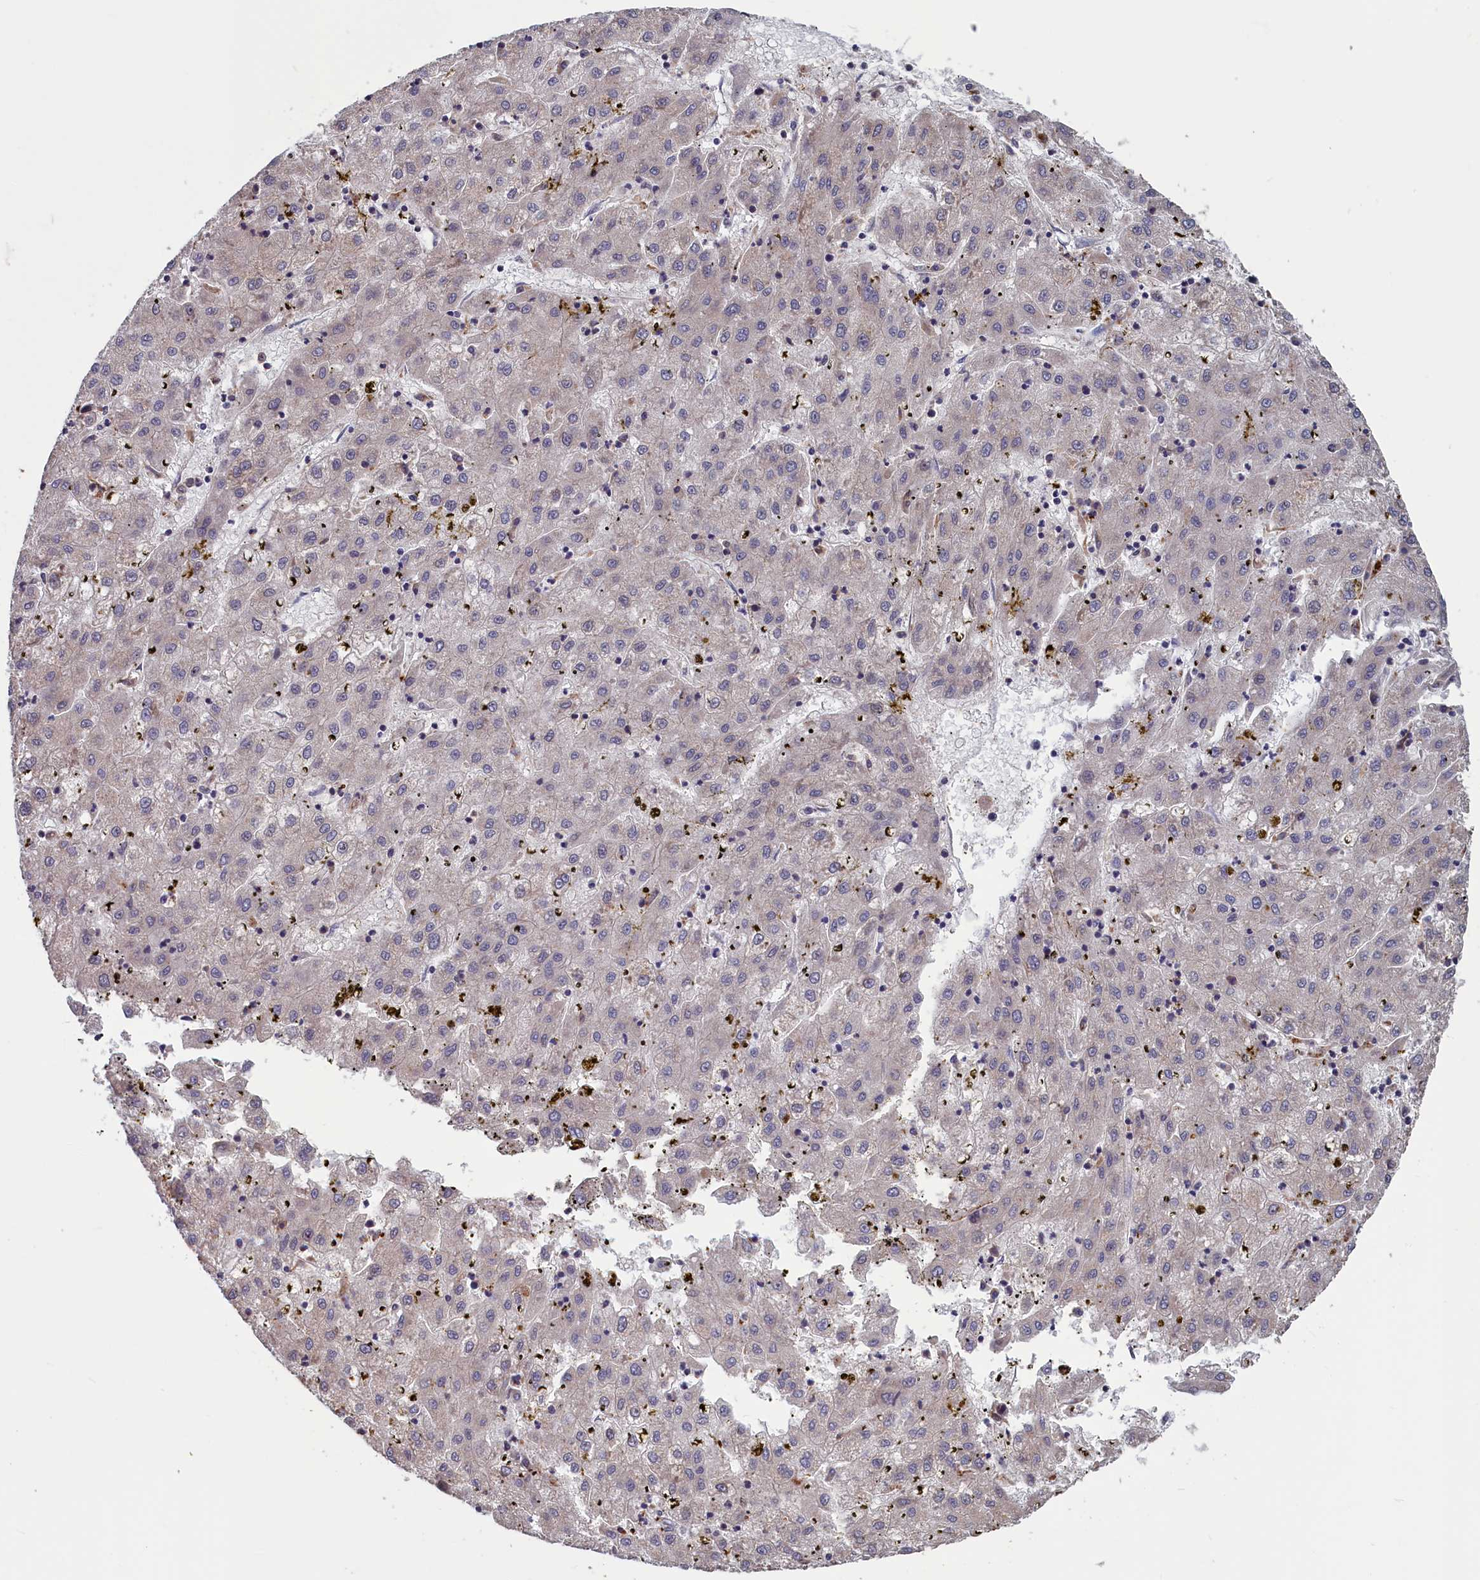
{"staining": {"intensity": "negative", "quantity": "none", "location": "none"}, "tissue": "liver cancer", "cell_type": "Tumor cells", "image_type": "cancer", "snomed": [{"axis": "morphology", "description": "Carcinoma, Hepatocellular, NOS"}, {"axis": "topography", "description": "Liver"}], "caption": "The histopathology image displays no significant positivity in tumor cells of liver cancer (hepatocellular carcinoma).", "gene": "CACTIN", "patient": {"sex": "male", "age": 72}}